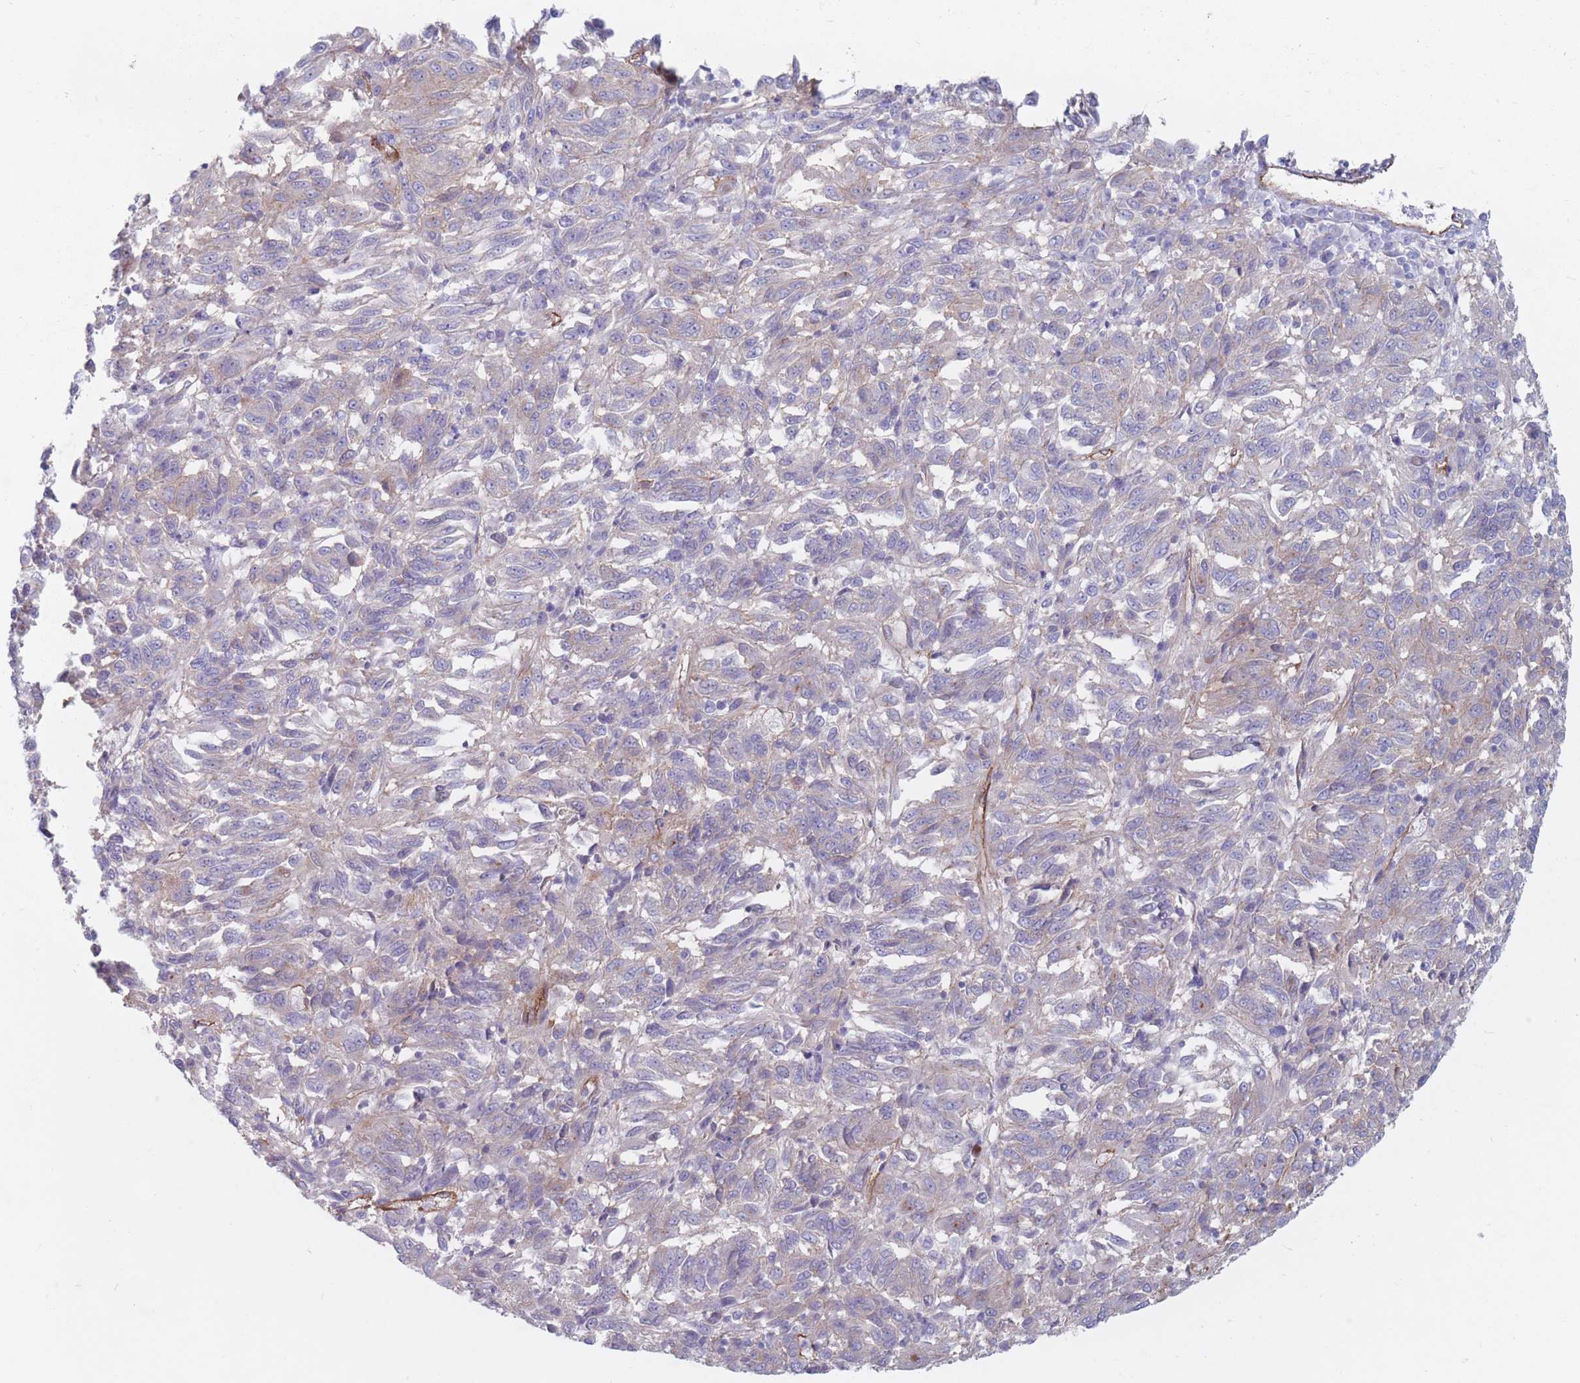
{"staining": {"intensity": "weak", "quantity": "<25%", "location": "cytoplasmic/membranous"}, "tissue": "melanoma", "cell_type": "Tumor cells", "image_type": "cancer", "snomed": [{"axis": "morphology", "description": "Malignant melanoma, Metastatic site"}, {"axis": "topography", "description": "Lung"}], "caption": "IHC histopathology image of melanoma stained for a protein (brown), which displays no expression in tumor cells.", "gene": "PLPP1", "patient": {"sex": "male", "age": 64}}